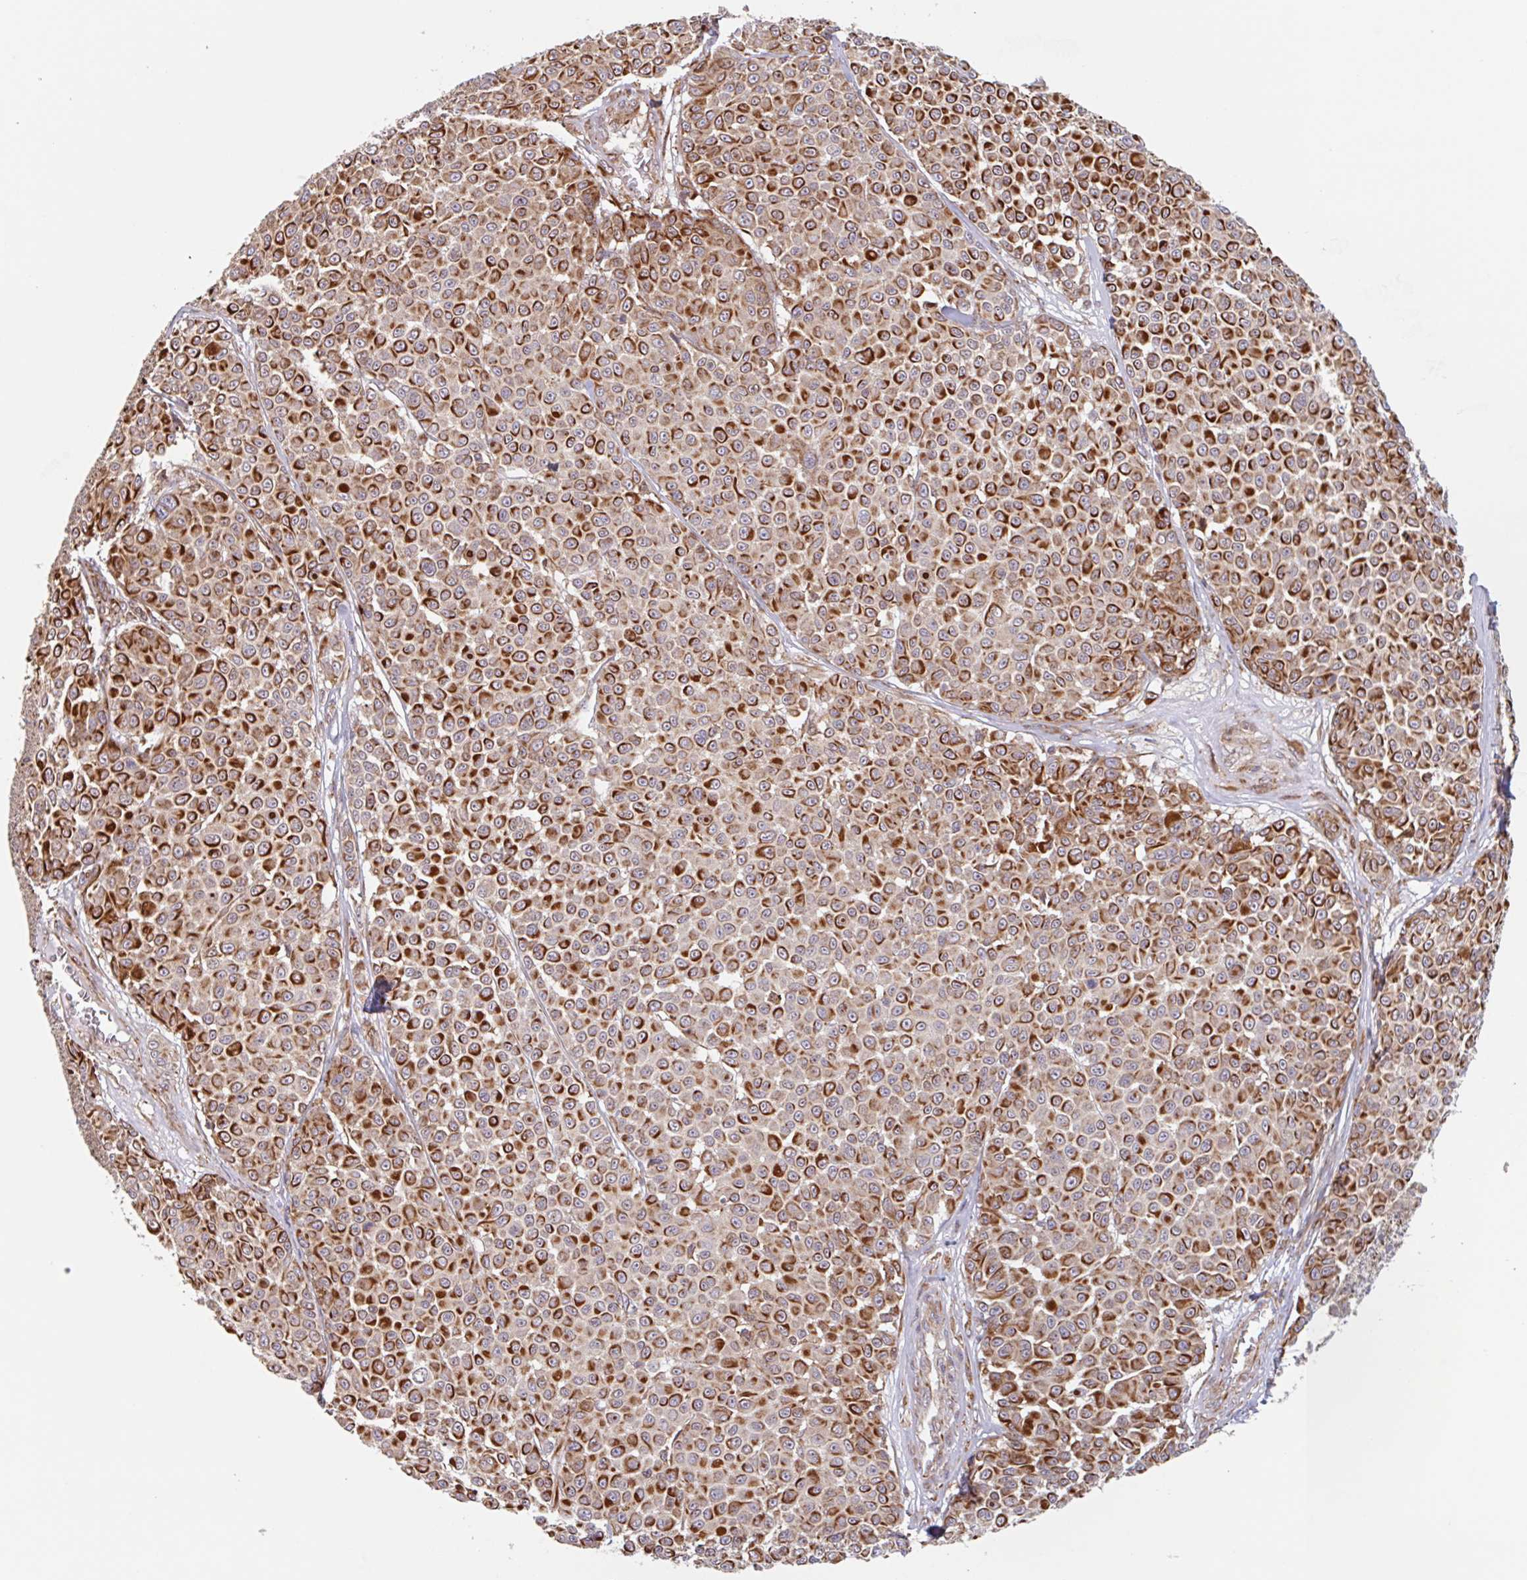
{"staining": {"intensity": "strong", "quantity": ">75%", "location": "cytoplasmic/membranous"}, "tissue": "melanoma", "cell_type": "Tumor cells", "image_type": "cancer", "snomed": [{"axis": "morphology", "description": "Malignant melanoma, NOS"}, {"axis": "topography", "description": "Skin"}], "caption": "Malignant melanoma stained with a brown dye shows strong cytoplasmic/membranous positive positivity in approximately >75% of tumor cells.", "gene": "NUB1", "patient": {"sex": "male", "age": 46}}